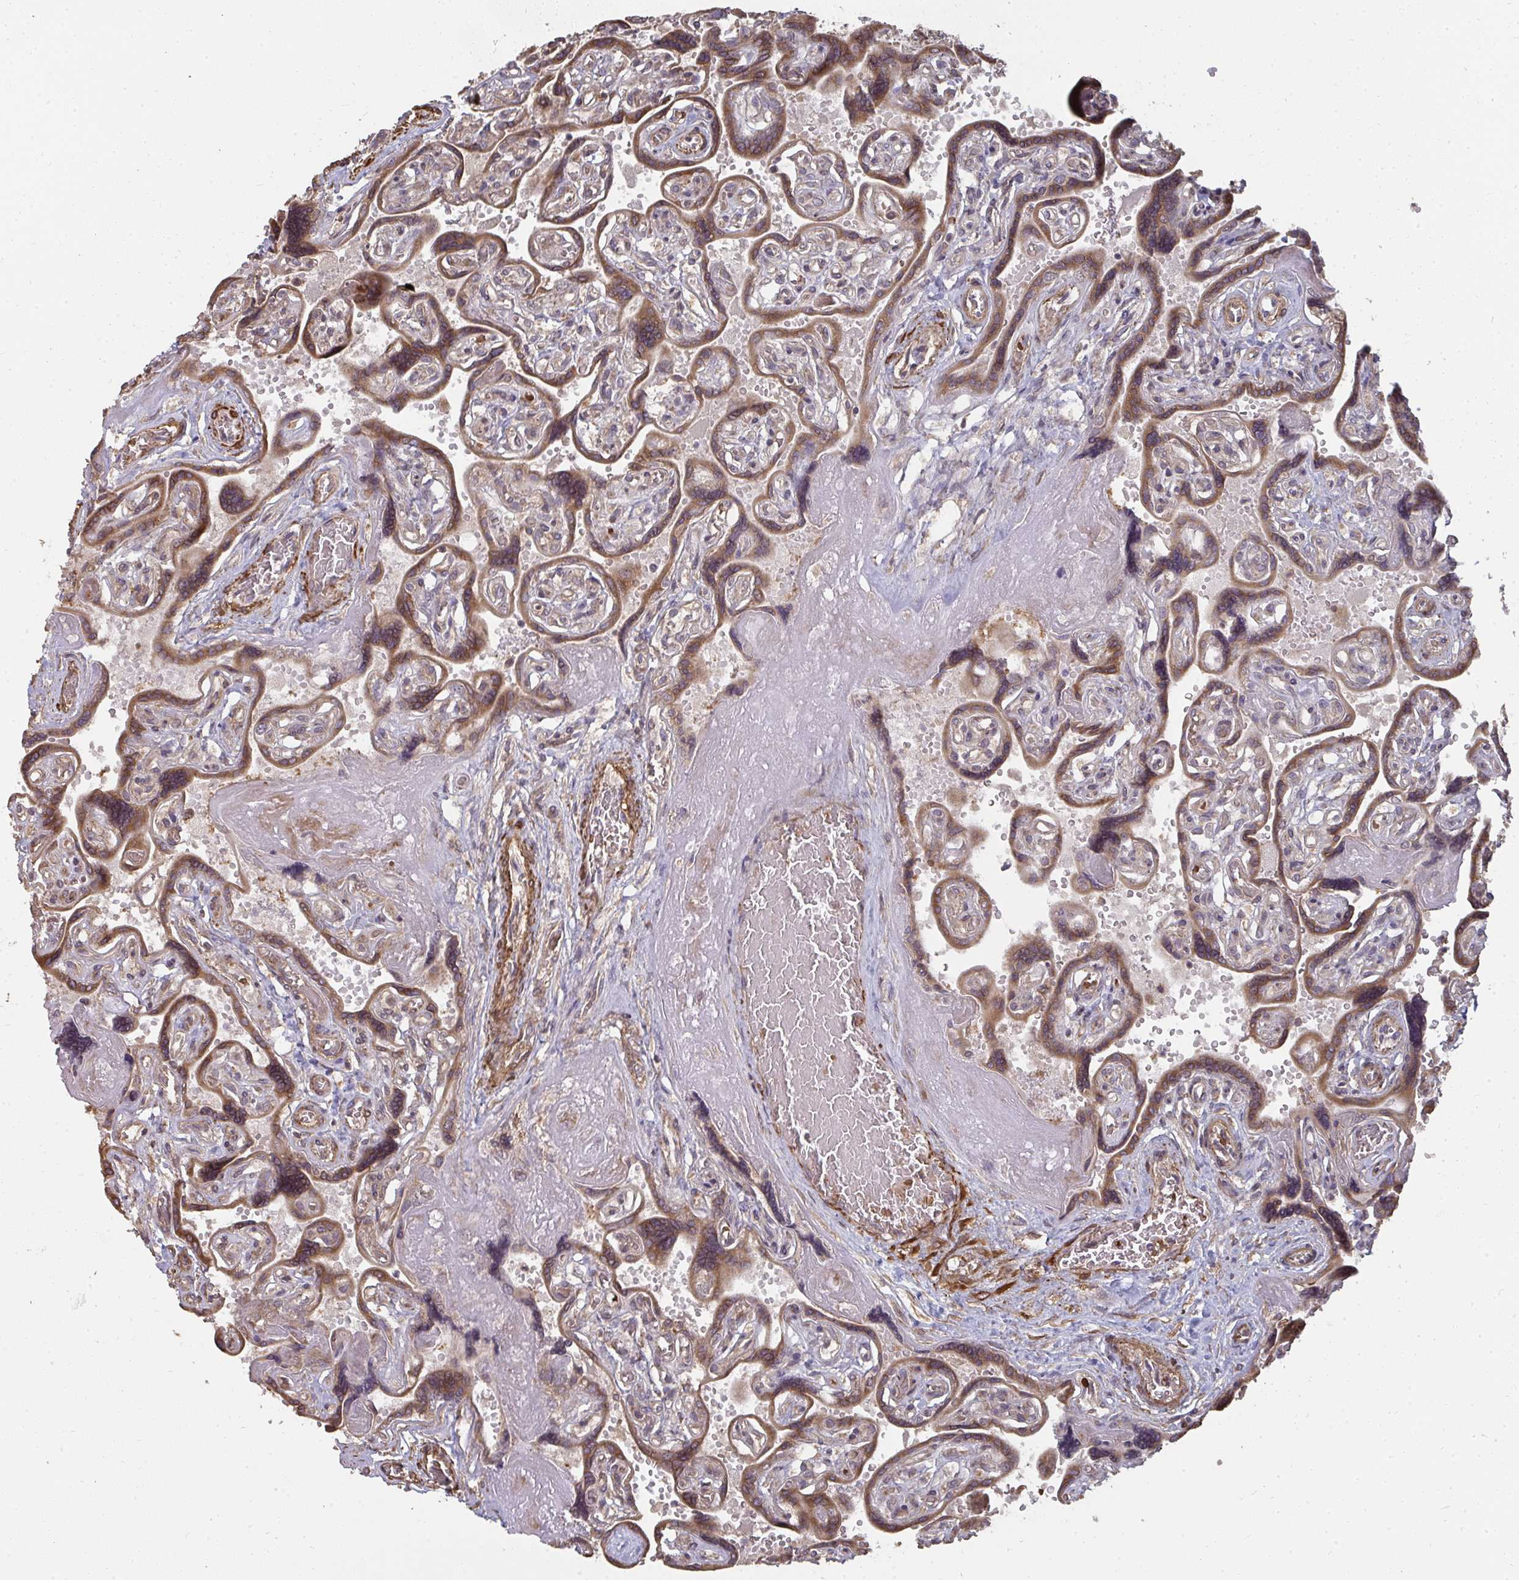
{"staining": {"intensity": "moderate", "quantity": ">75%", "location": "cytoplasmic/membranous"}, "tissue": "placenta", "cell_type": "Decidual cells", "image_type": "normal", "snomed": [{"axis": "morphology", "description": "Normal tissue, NOS"}, {"axis": "topography", "description": "Placenta"}], "caption": "IHC (DAB (3,3'-diaminobenzidine)) staining of benign placenta displays moderate cytoplasmic/membranous protein expression in approximately >75% of decidual cells.", "gene": "ZFYVE28", "patient": {"sex": "female", "age": 32}}